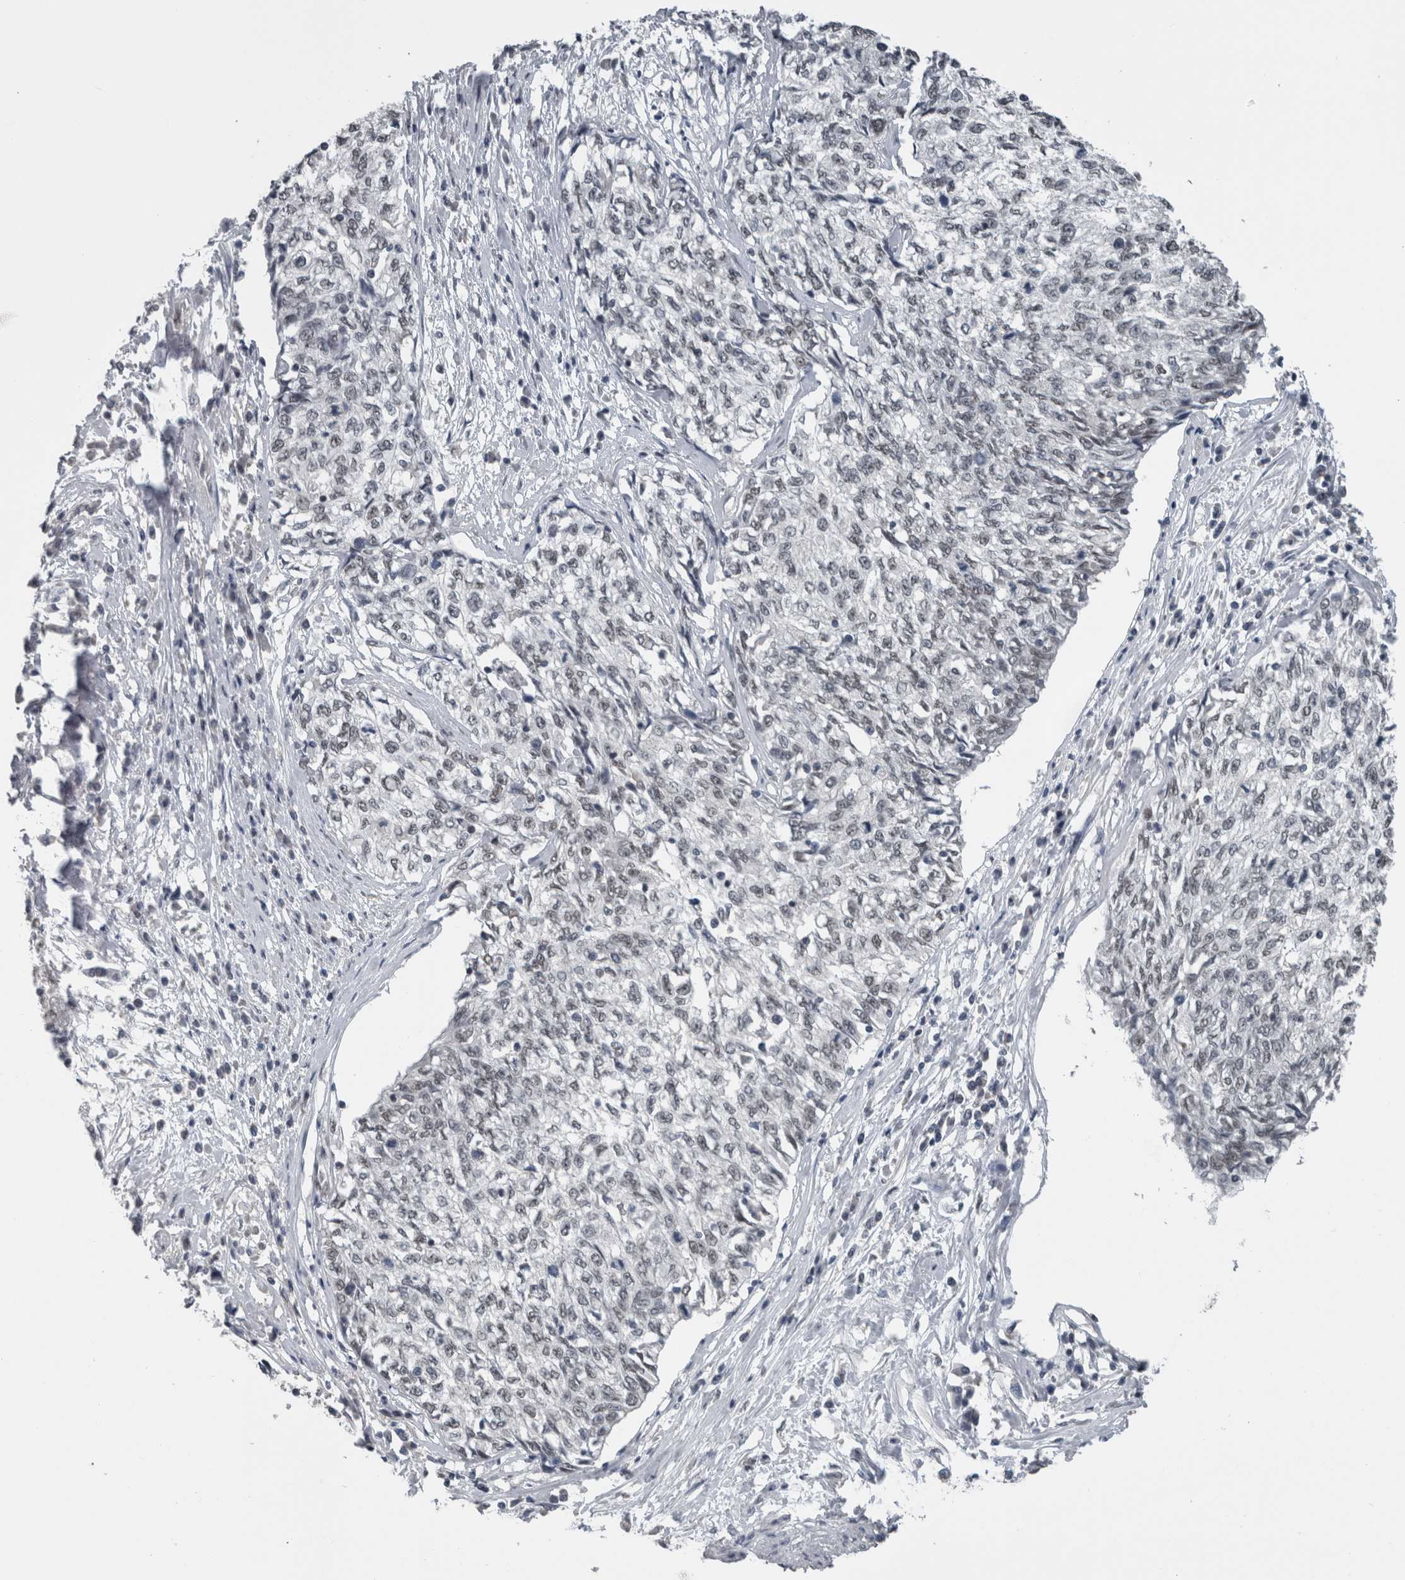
{"staining": {"intensity": "negative", "quantity": "none", "location": "none"}, "tissue": "cervical cancer", "cell_type": "Tumor cells", "image_type": "cancer", "snomed": [{"axis": "morphology", "description": "Squamous cell carcinoma, NOS"}, {"axis": "topography", "description": "Cervix"}], "caption": "IHC histopathology image of human cervical cancer (squamous cell carcinoma) stained for a protein (brown), which displays no staining in tumor cells.", "gene": "ZBTB21", "patient": {"sex": "female", "age": 57}}